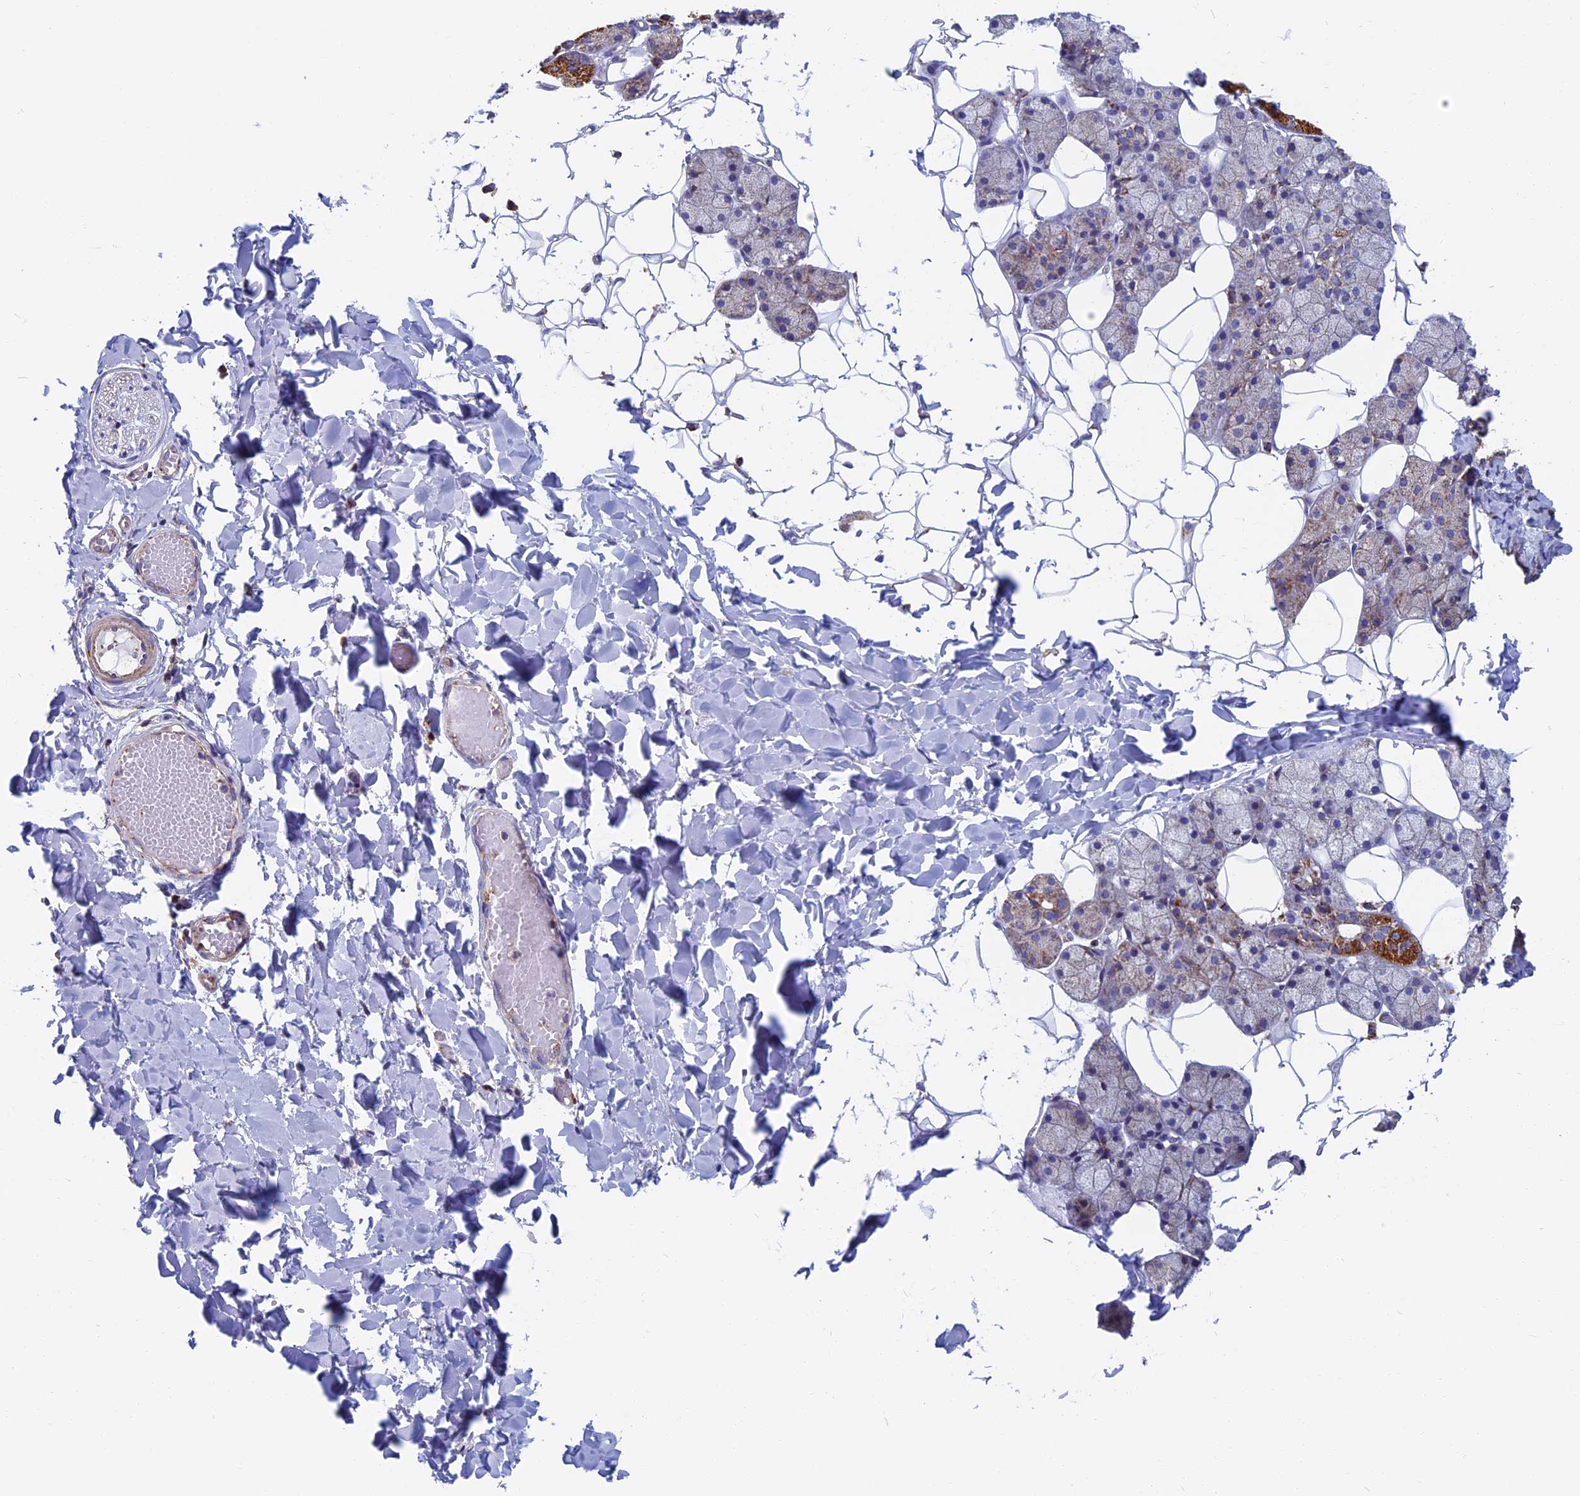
{"staining": {"intensity": "strong", "quantity": "<25%", "location": "cytoplasmic/membranous"}, "tissue": "salivary gland", "cell_type": "Glandular cells", "image_type": "normal", "snomed": [{"axis": "morphology", "description": "Normal tissue, NOS"}, {"axis": "topography", "description": "Salivary gland"}], "caption": "Immunohistochemistry (IHC) of benign salivary gland shows medium levels of strong cytoplasmic/membranous staining in approximately <25% of glandular cells.", "gene": "HSD17B8", "patient": {"sex": "female", "age": 33}}